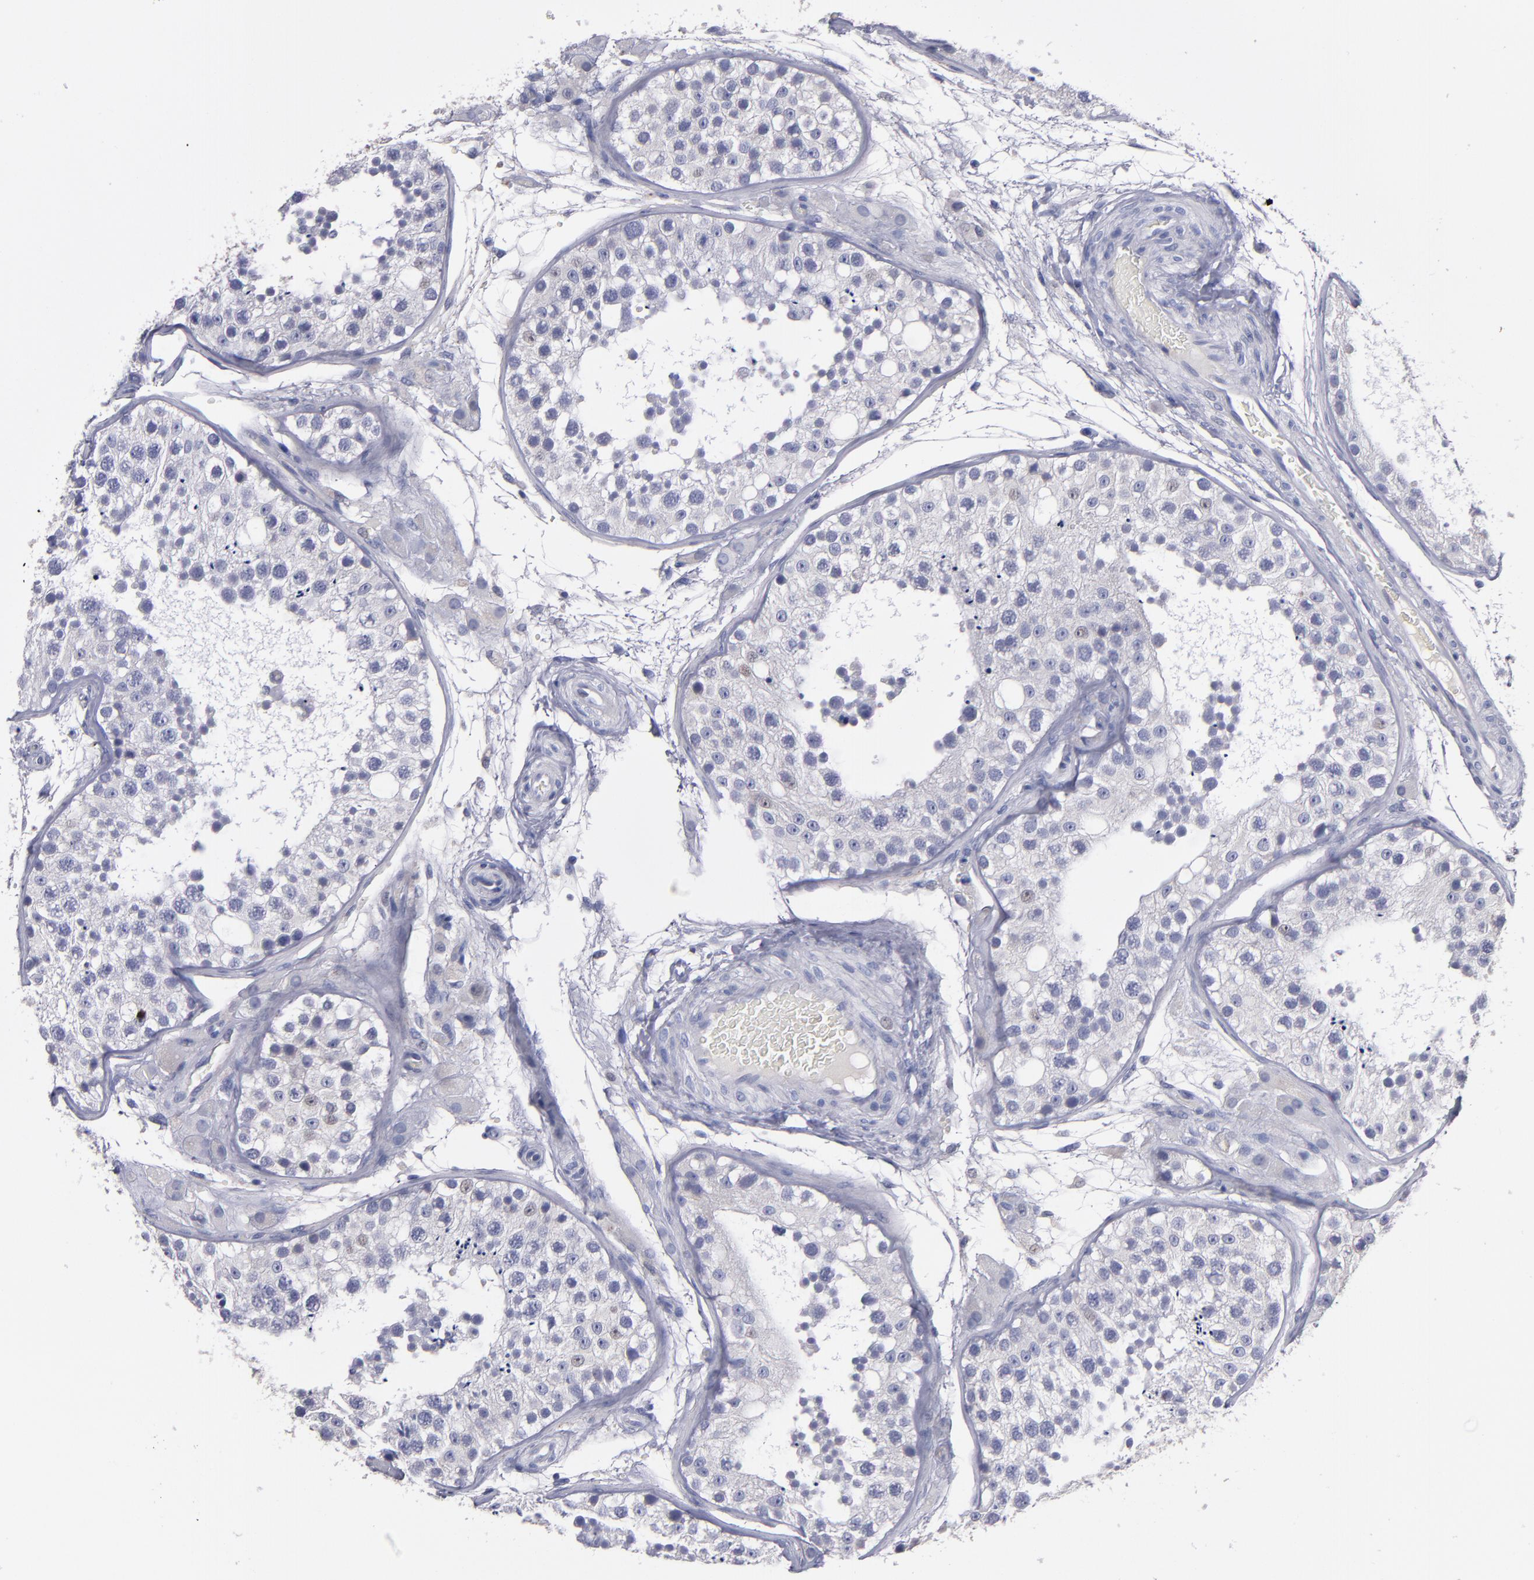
{"staining": {"intensity": "negative", "quantity": "none", "location": "none"}, "tissue": "testis", "cell_type": "Cells in seminiferous ducts", "image_type": "normal", "snomed": [{"axis": "morphology", "description": "Normal tissue, NOS"}, {"axis": "topography", "description": "Testis"}], "caption": "High magnification brightfield microscopy of normal testis stained with DAB (3,3'-diaminobenzidine) (brown) and counterstained with hematoxylin (blue): cells in seminiferous ducts show no significant positivity. The staining was performed using DAB to visualize the protein expression in brown, while the nuclei were stained in blue with hematoxylin (Magnification: 20x).", "gene": "CDH3", "patient": {"sex": "male", "age": 26}}